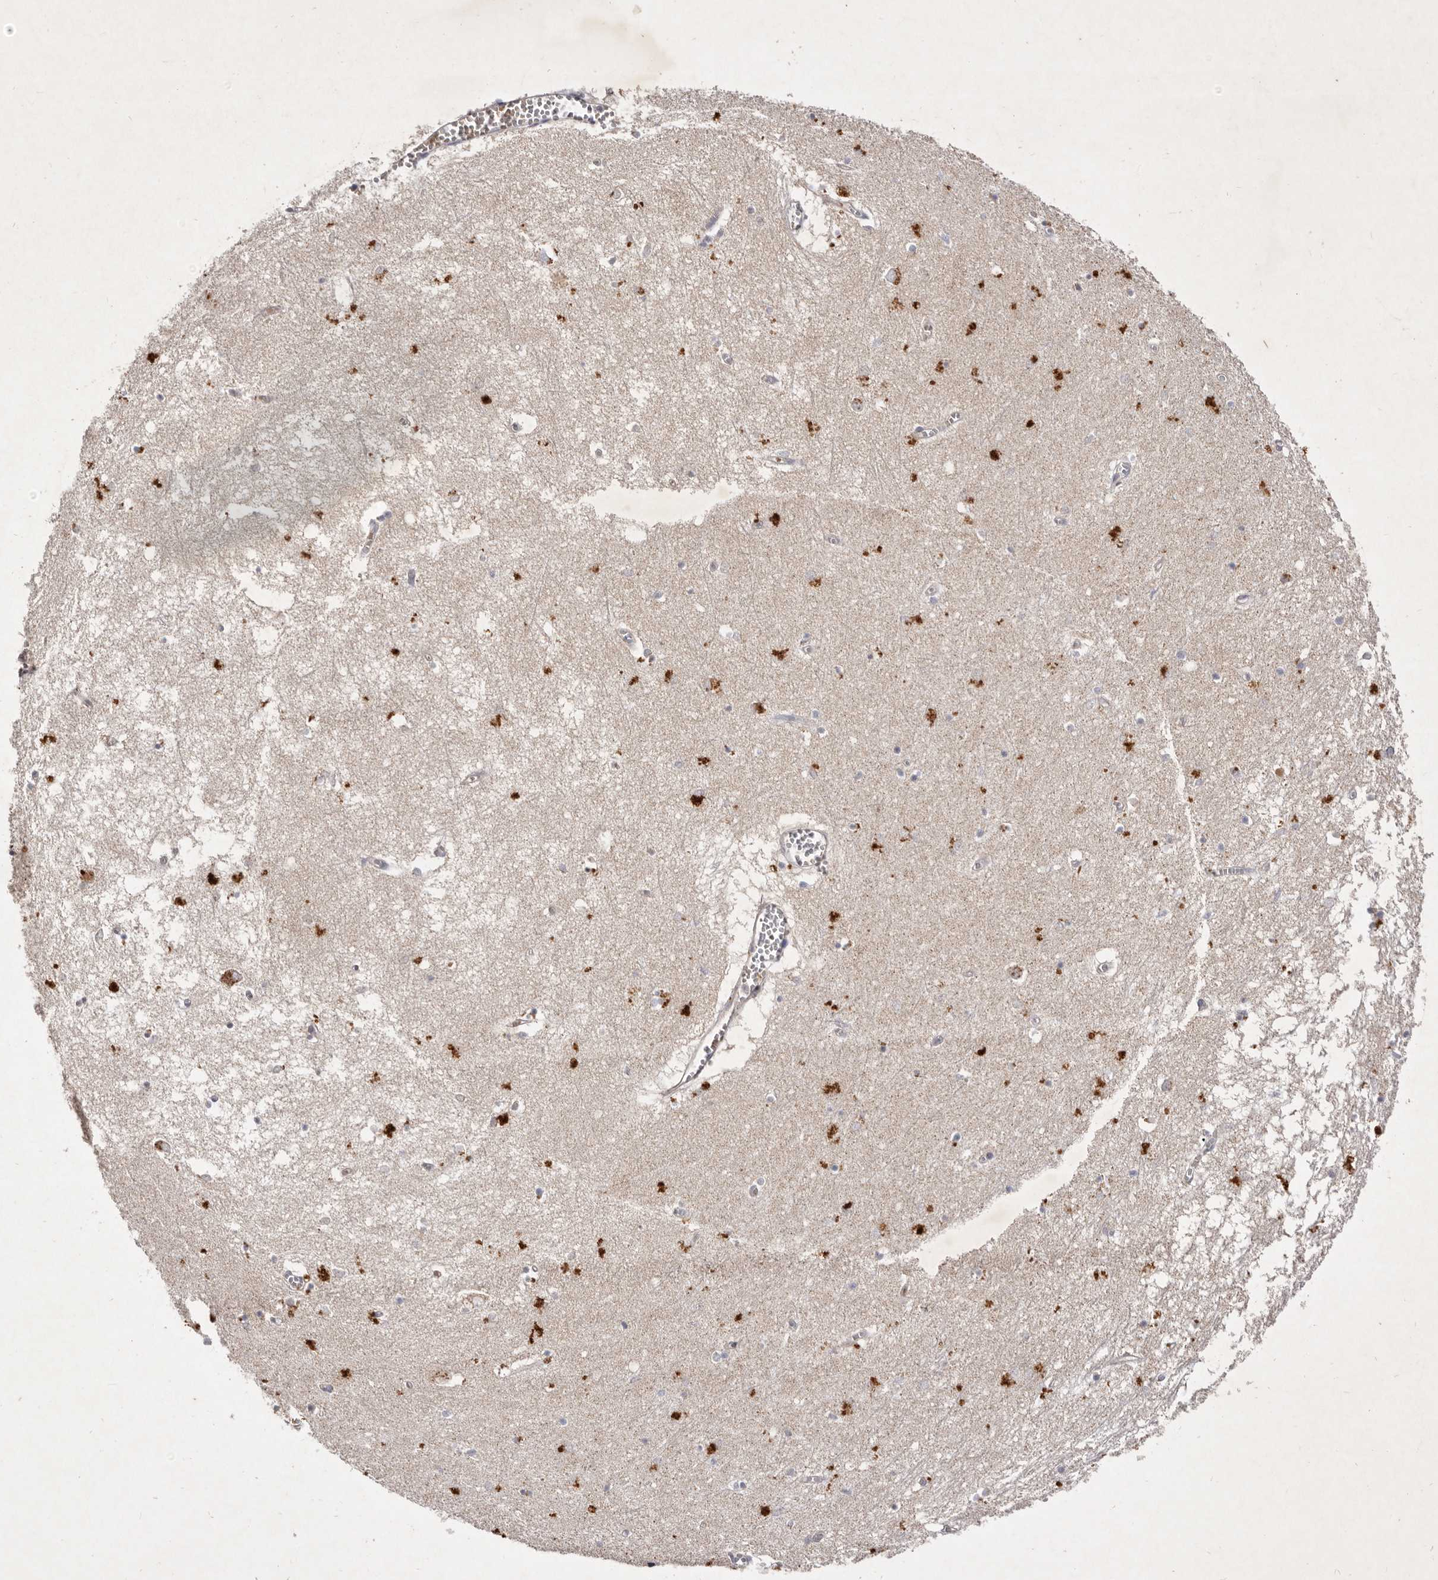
{"staining": {"intensity": "moderate", "quantity": "<25%", "location": "cytoplasmic/membranous"}, "tissue": "hippocampus", "cell_type": "Glial cells", "image_type": "normal", "snomed": [{"axis": "morphology", "description": "Normal tissue, NOS"}, {"axis": "topography", "description": "Hippocampus"}], "caption": "Immunohistochemical staining of normal hippocampus exhibits moderate cytoplasmic/membranous protein staining in approximately <25% of glial cells.", "gene": "USP24", "patient": {"sex": "male", "age": 70}}